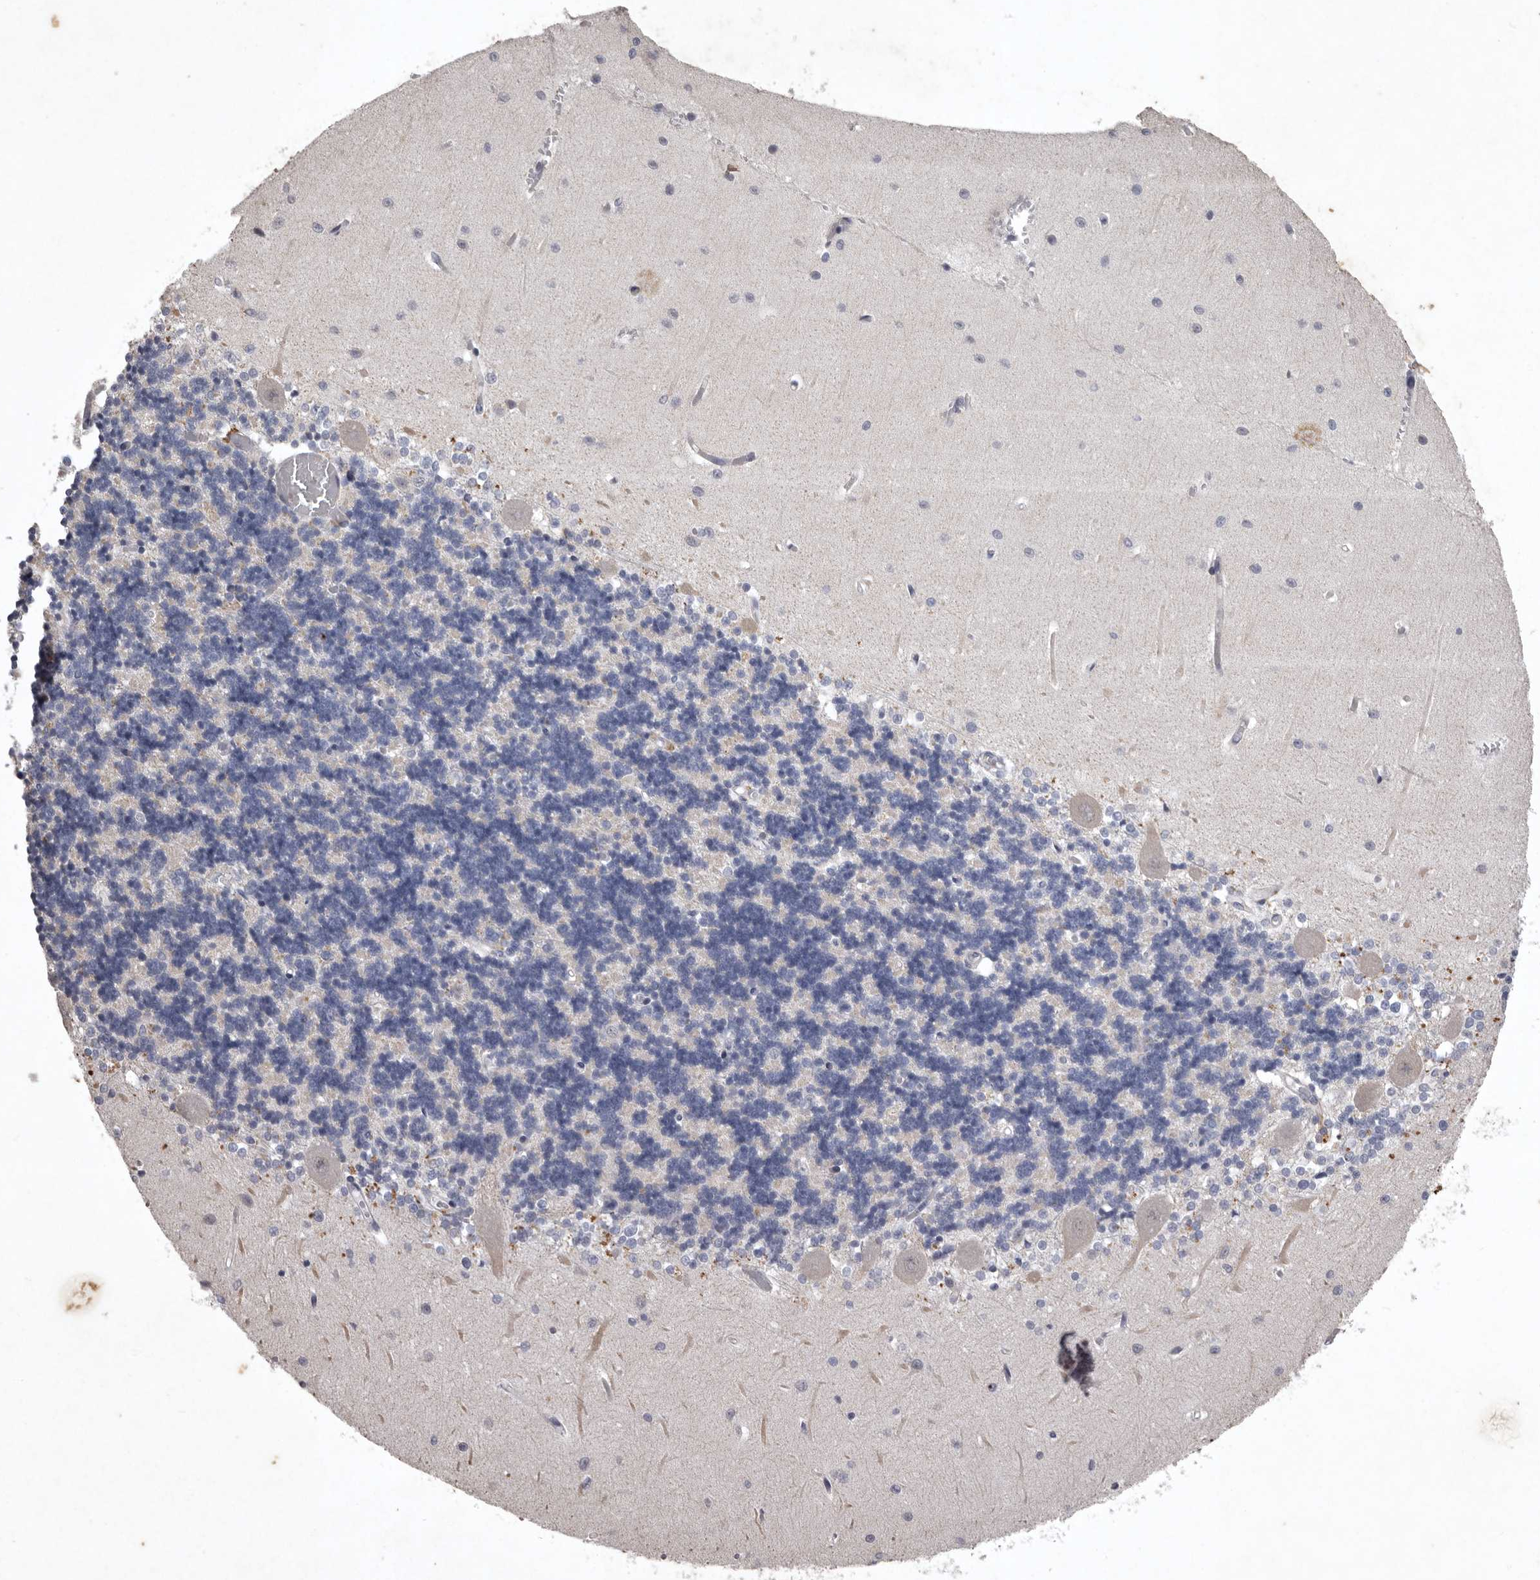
{"staining": {"intensity": "moderate", "quantity": "<25%", "location": "cytoplasmic/membranous"}, "tissue": "cerebellum", "cell_type": "Cells in granular layer", "image_type": "normal", "snomed": [{"axis": "morphology", "description": "Normal tissue, NOS"}, {"axis": "topography", "description": "Cerebellum"}], "caption": "Approximately <25% of cells in granular layer in unremarkable human cerebellum reveal moderate cytoplasmic/membranous protein positivity as visualized by brown immunohistochemical staining.", "gene": "NKAIN4", "patient": {"sex": "male", "age": 37}}